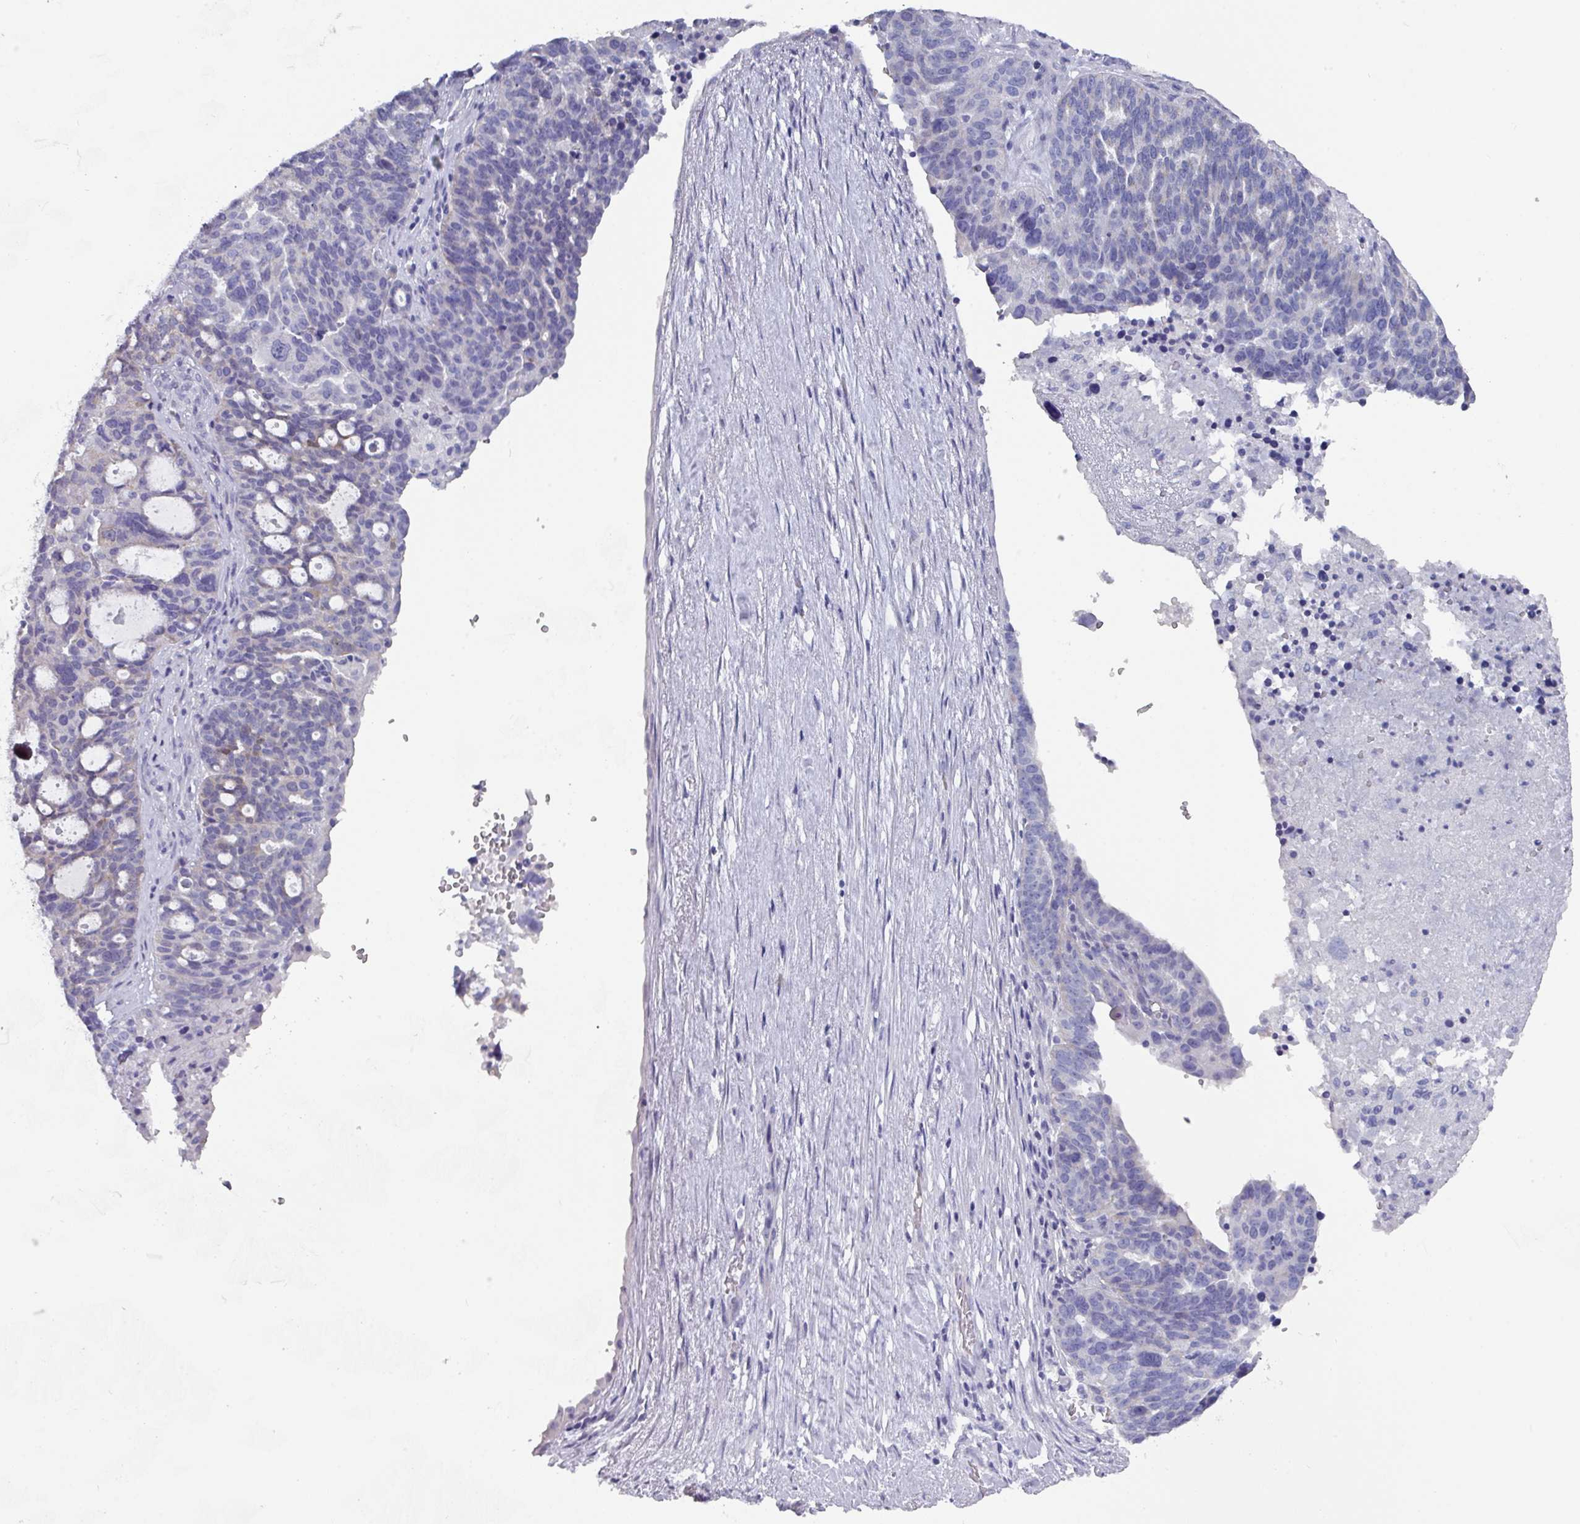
{"staining": {"intensity": "negative", "quantity": "none", "location": "none"}, "tissue": "ovarian cancer", "cell_type": "Tumor cells", "image_type": "cancer", "snomed": [{"axis": "morphology", "description": "Cystadenocarcinoma, serous, NOS"}, {"axis": "topography", "description": "Ovary"}], "caption": "IHC of human serous cystadenocarcinoma (ovarian) demonstrates no positivity in tumor cells.", "gene": "DEFB115", "patient": {"sex": "female", "age": 59}}